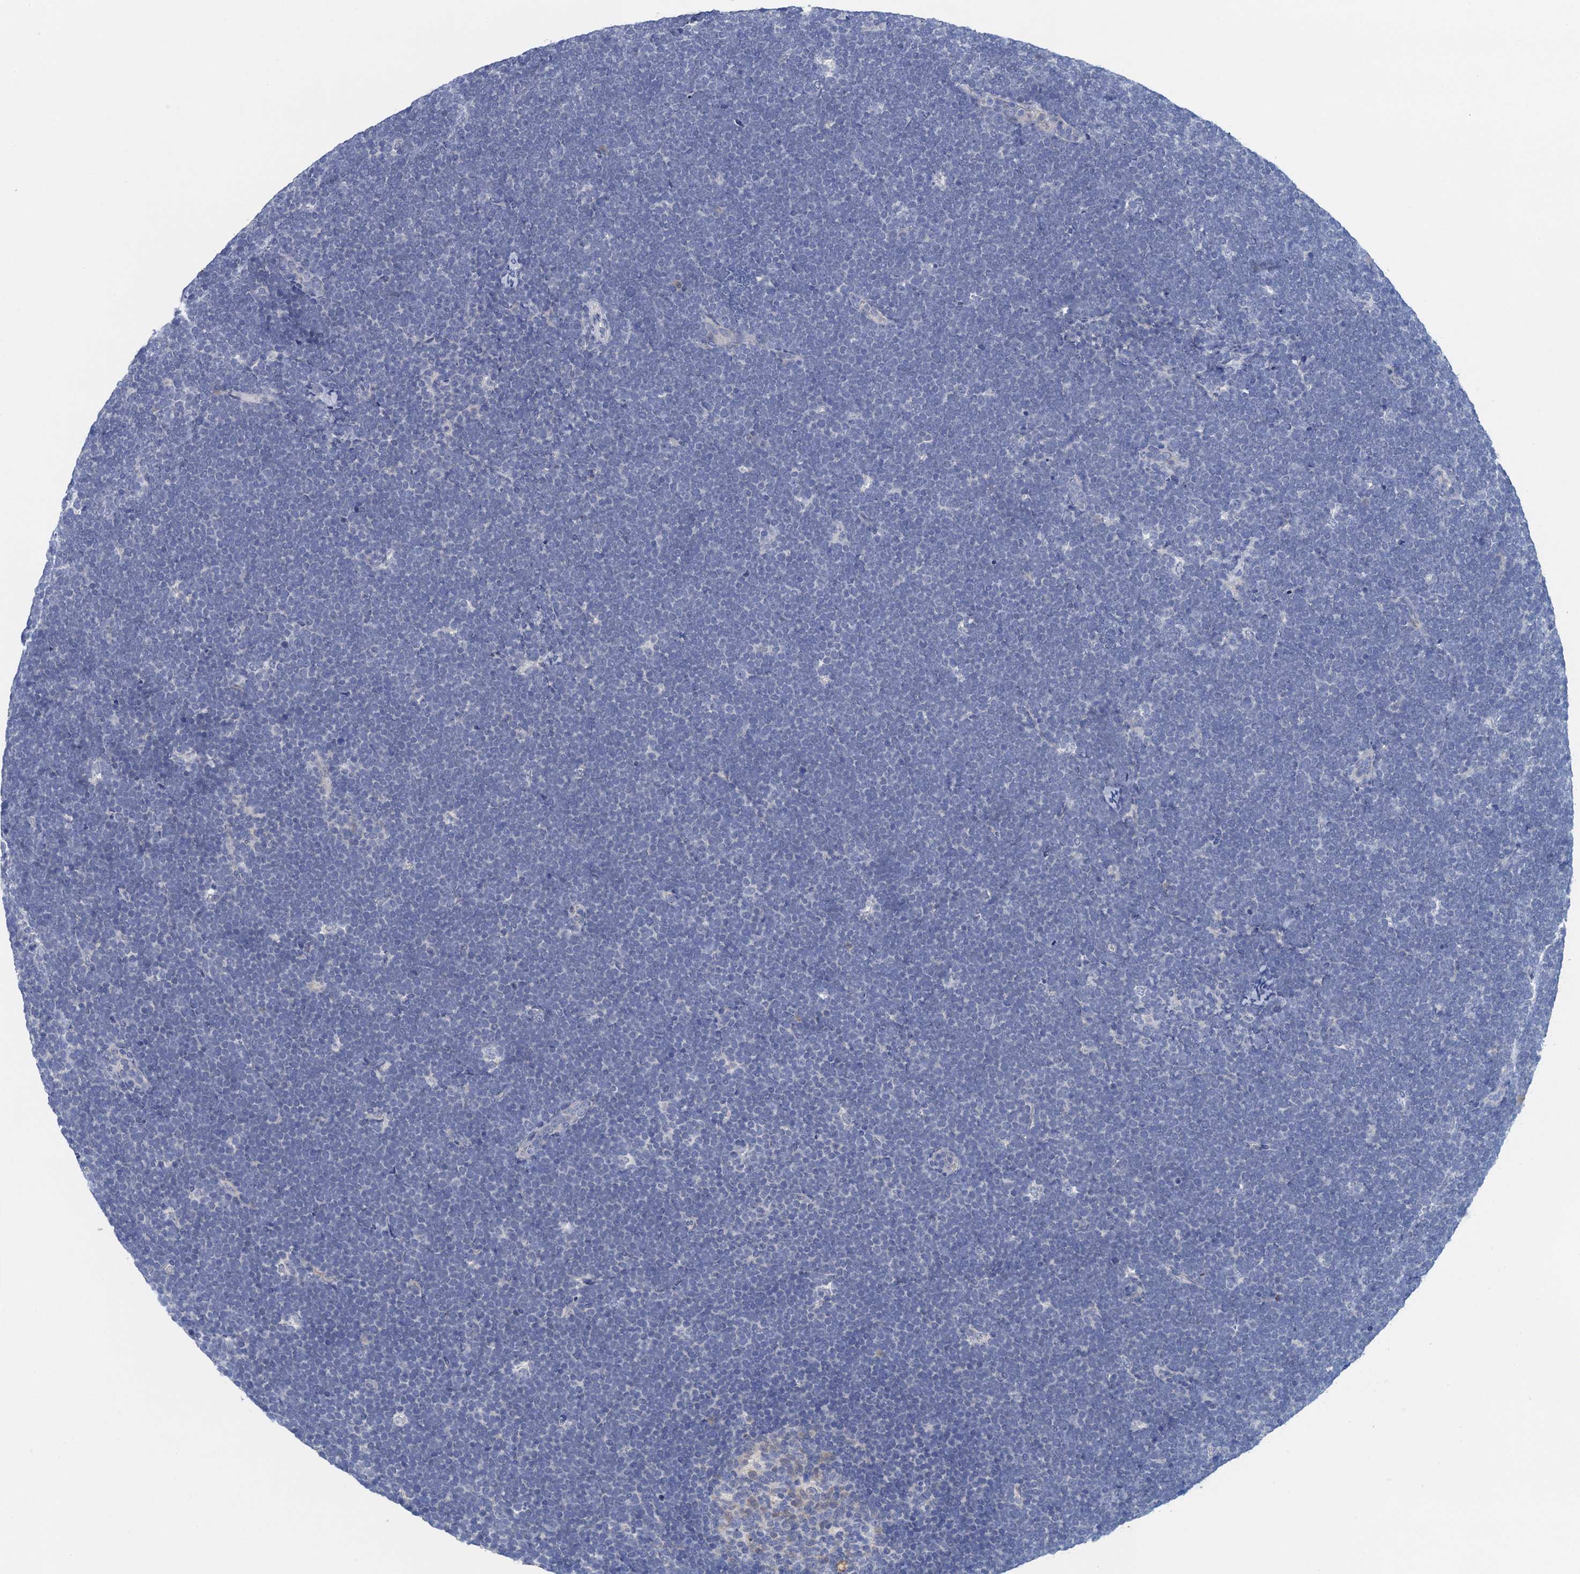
{"staining": {"intensity": "negative", "quantity": "none", "location": "none"}, "tissue": "lymphoma", "cell_type": "Tumor cells", "image_type": "cancer", "snomed": [{"axis": "morphology", "description": "Malignant lymphoma, non-Hodgkin's type, High grade"}, {"axis": "topography", "description": "Lymph node"}], "caption": "The image shows no significant staining in tumor cells of lymphoma. (Brightfield microscopy of DAB (3,3'-diaminobenzidine) IHC at high magnification).", "gene": "TMEM39B", "patient": {"sex": "male", "age": 13}}